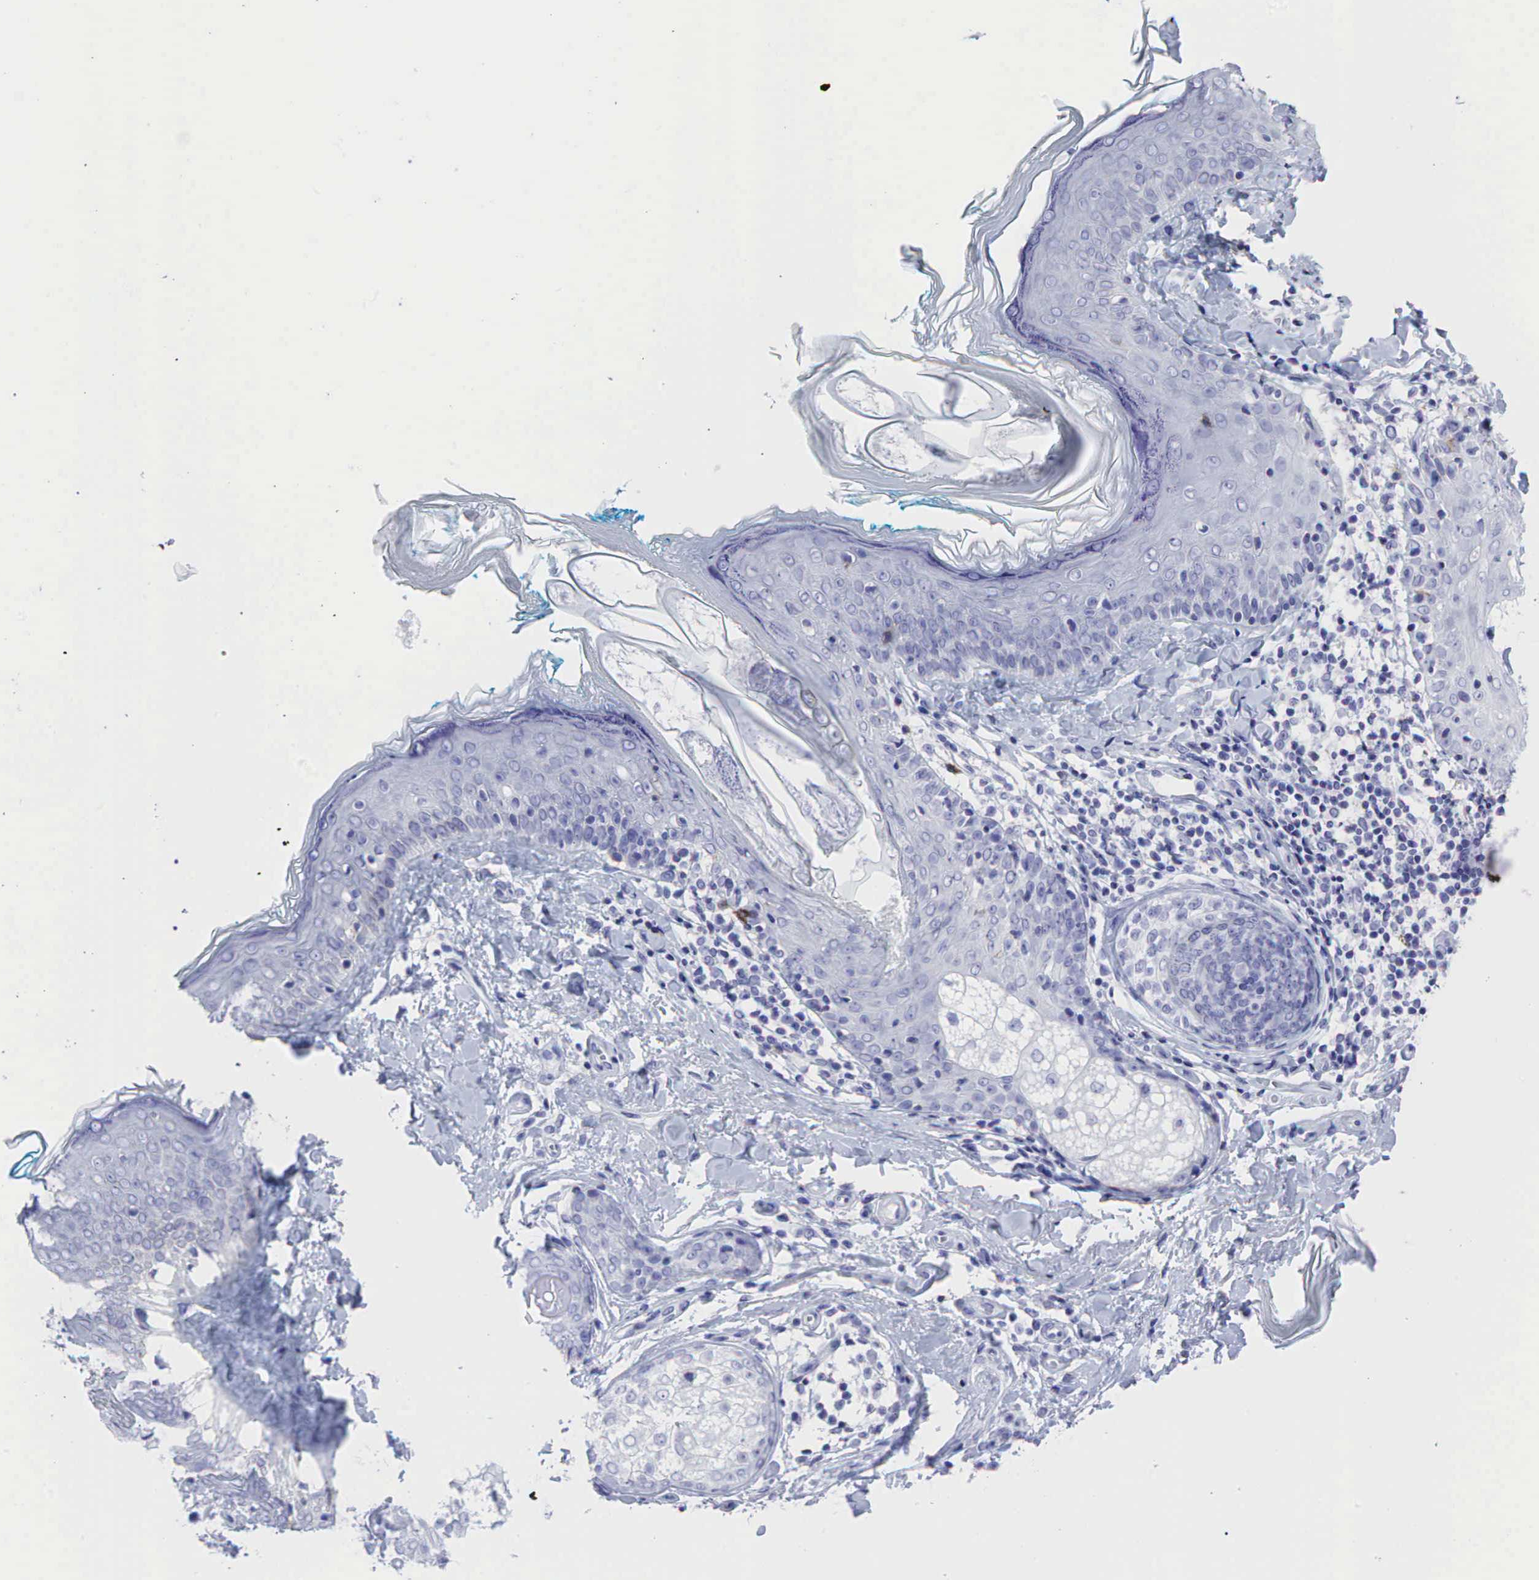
{"staining": {"intensity": "negative", "quantity": "none", "location": "none"}, "tissue": "skin", "cell_type": "Fibroblasts", "image_type": "normal", "snomed": [{"axis": "morphology", "description": "Normal tissue, NOS"}, {"axis": "topography", "description": "Skin"}], "caption": "Fibroblasts are negative for brown protein staining in normal skin. (DAB immunohistochemistry visualized using brightfield microscopy, high magnification).", "gene": "TNFRSF8", "patient": {"sex": "male", "age": 86}}